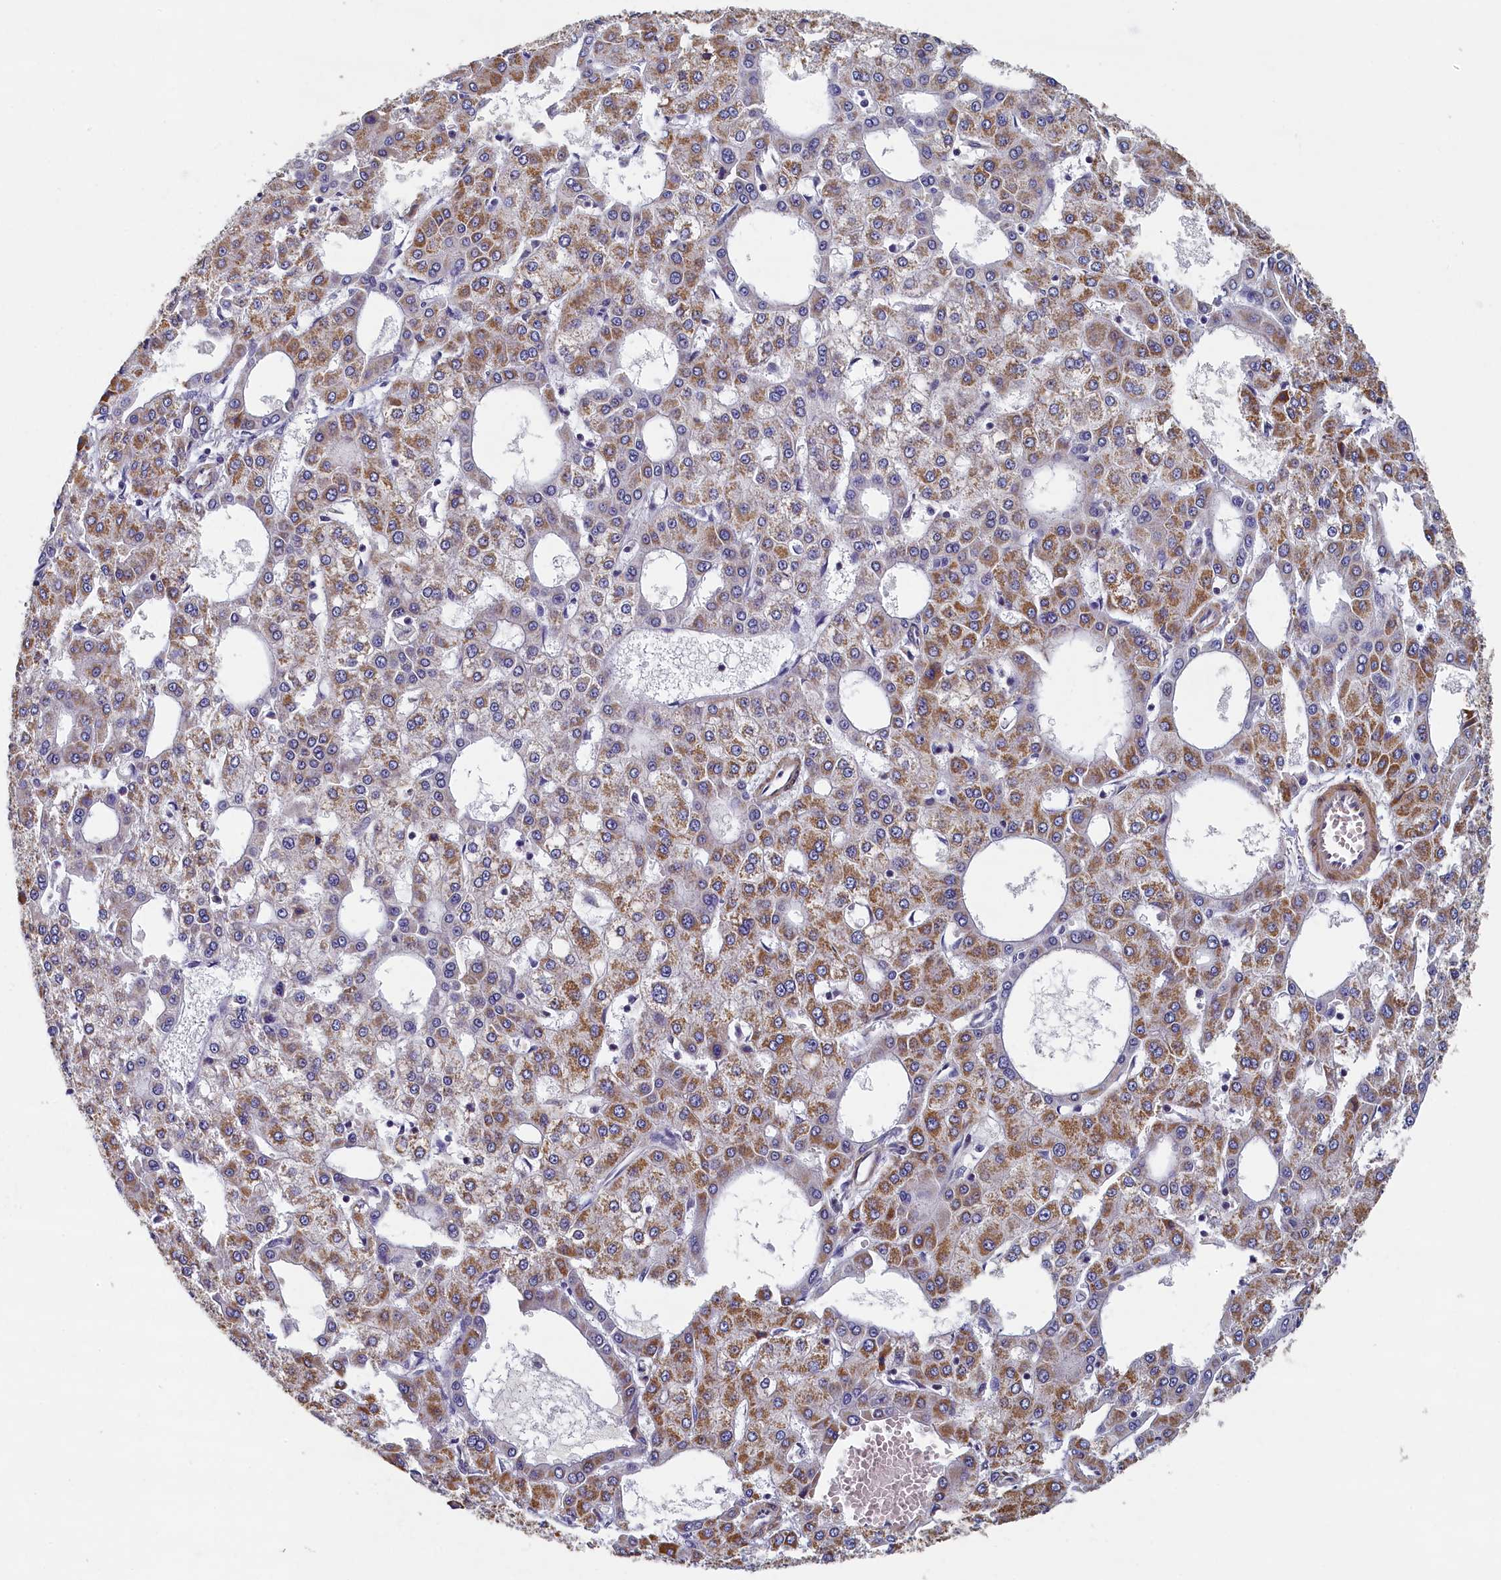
{"staining": {"intensity": "moderate", "quantity": "25%-75%", "location": "cytoplasmic/membranous"}, "tissue": "liver cancer", "cell_type": "Tumor cells", "image_type": "cancer", "snomed": [{"axis": "morphology", "description": "Carcinoma, Hepatocellular, NOS"}, {"axis": "topography", "description": "Liver"}], "caption": "Human hepatocellular carcinoma (liver) stained with a brown dye shows moderate cytoplasmic/membranous positive positivity in about 25%-75% of tumor cells.", "gene": "TBCB", "patient": {"sex": "male", "age": 47}}